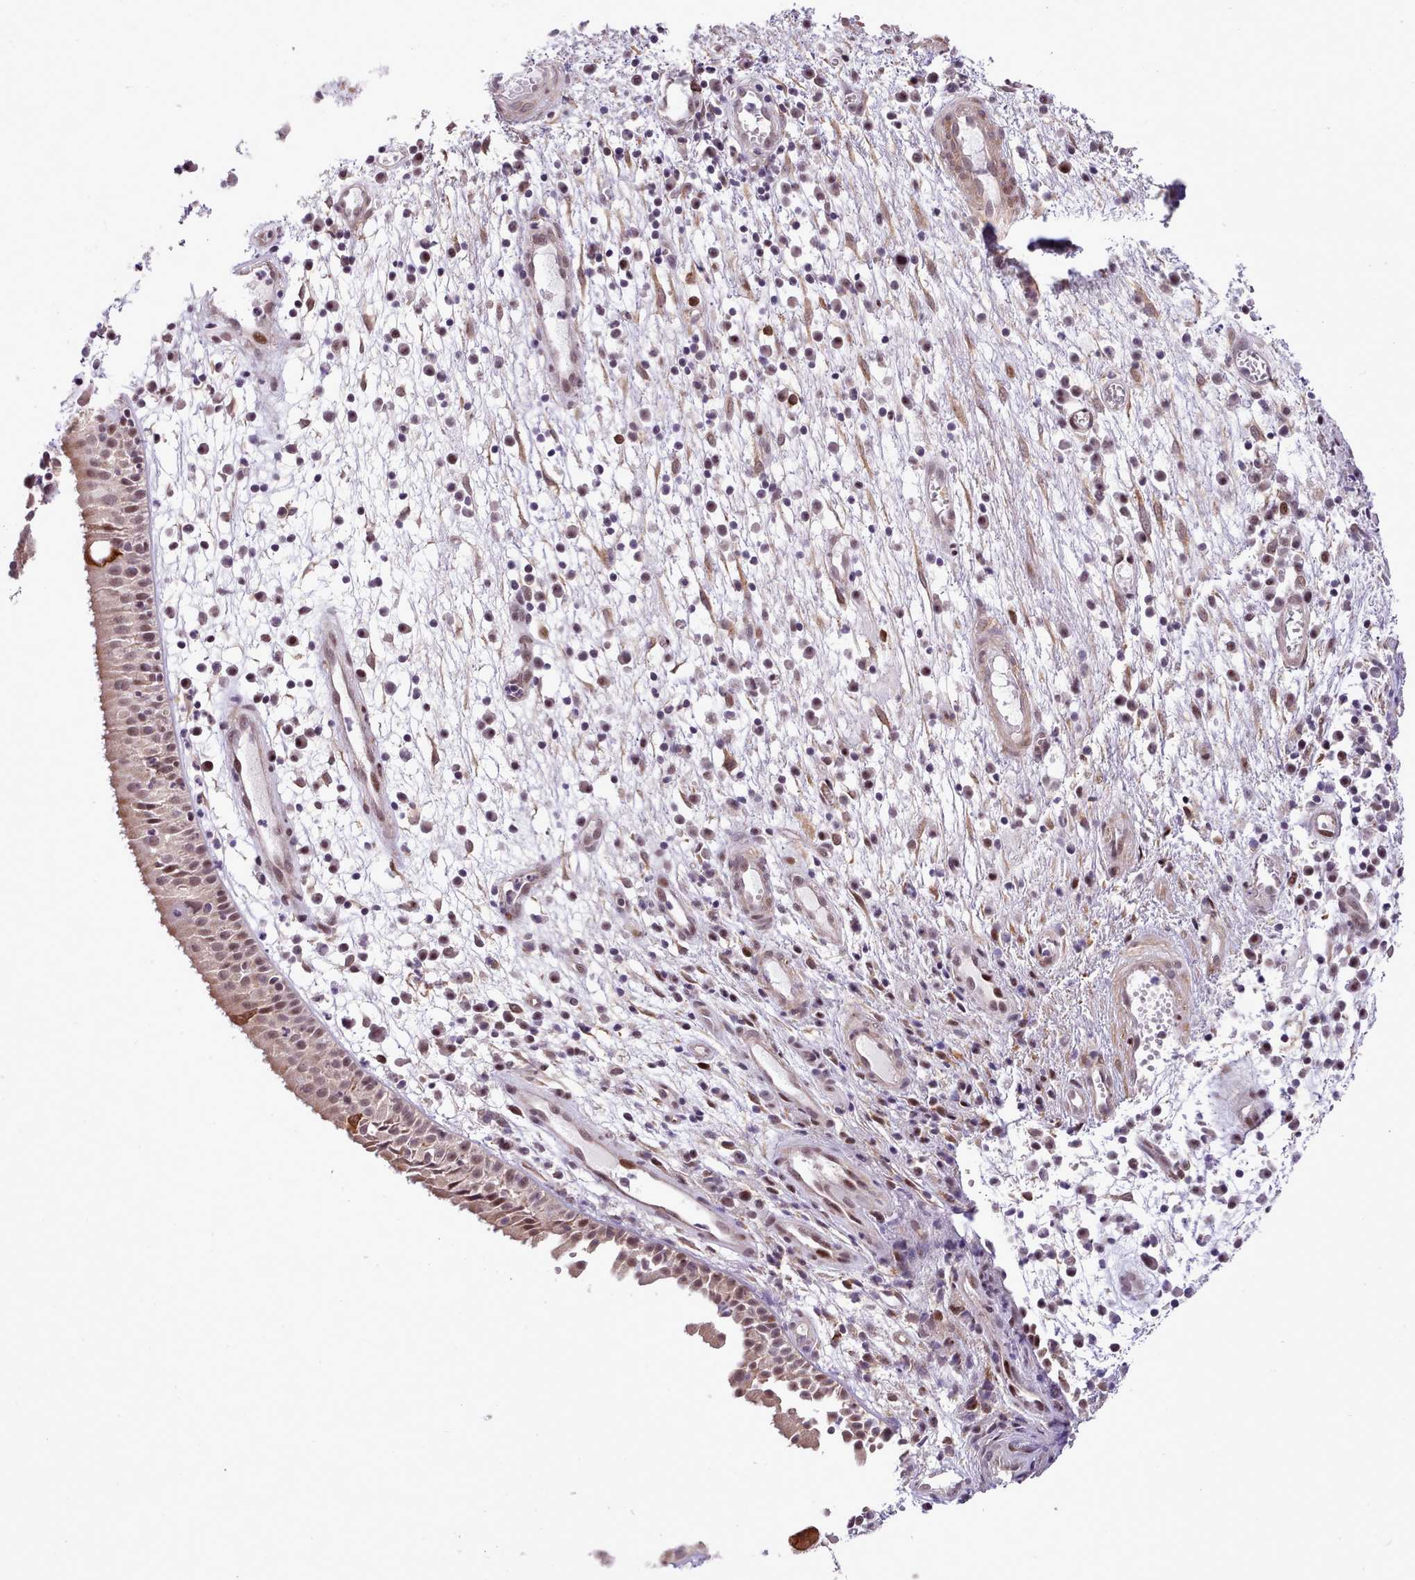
{"staining": {"intensity": "moderate", "quantity": ">75%", "location": "cytoplasmic/membranous,nuclear"}, "tissue": "nasopharynx", "cell_type": "Respiratory epithelial cells", "image_type": "normal", "snomed": [{"axis": "morphology", "description": "Normal tissue, NOS"}, {"axis": "topography", "description": "Nasopharynx"}], "caption": "This micrograph displays immunohistochemistry staining of normal nasopharynx, with medium moderate cytoplasmic/membranous,nuclear positivity in approximately >75% of respiratory epithelial cells.", "gene": "HOXB7", "patient": {"sex": "female", "age": 63}}